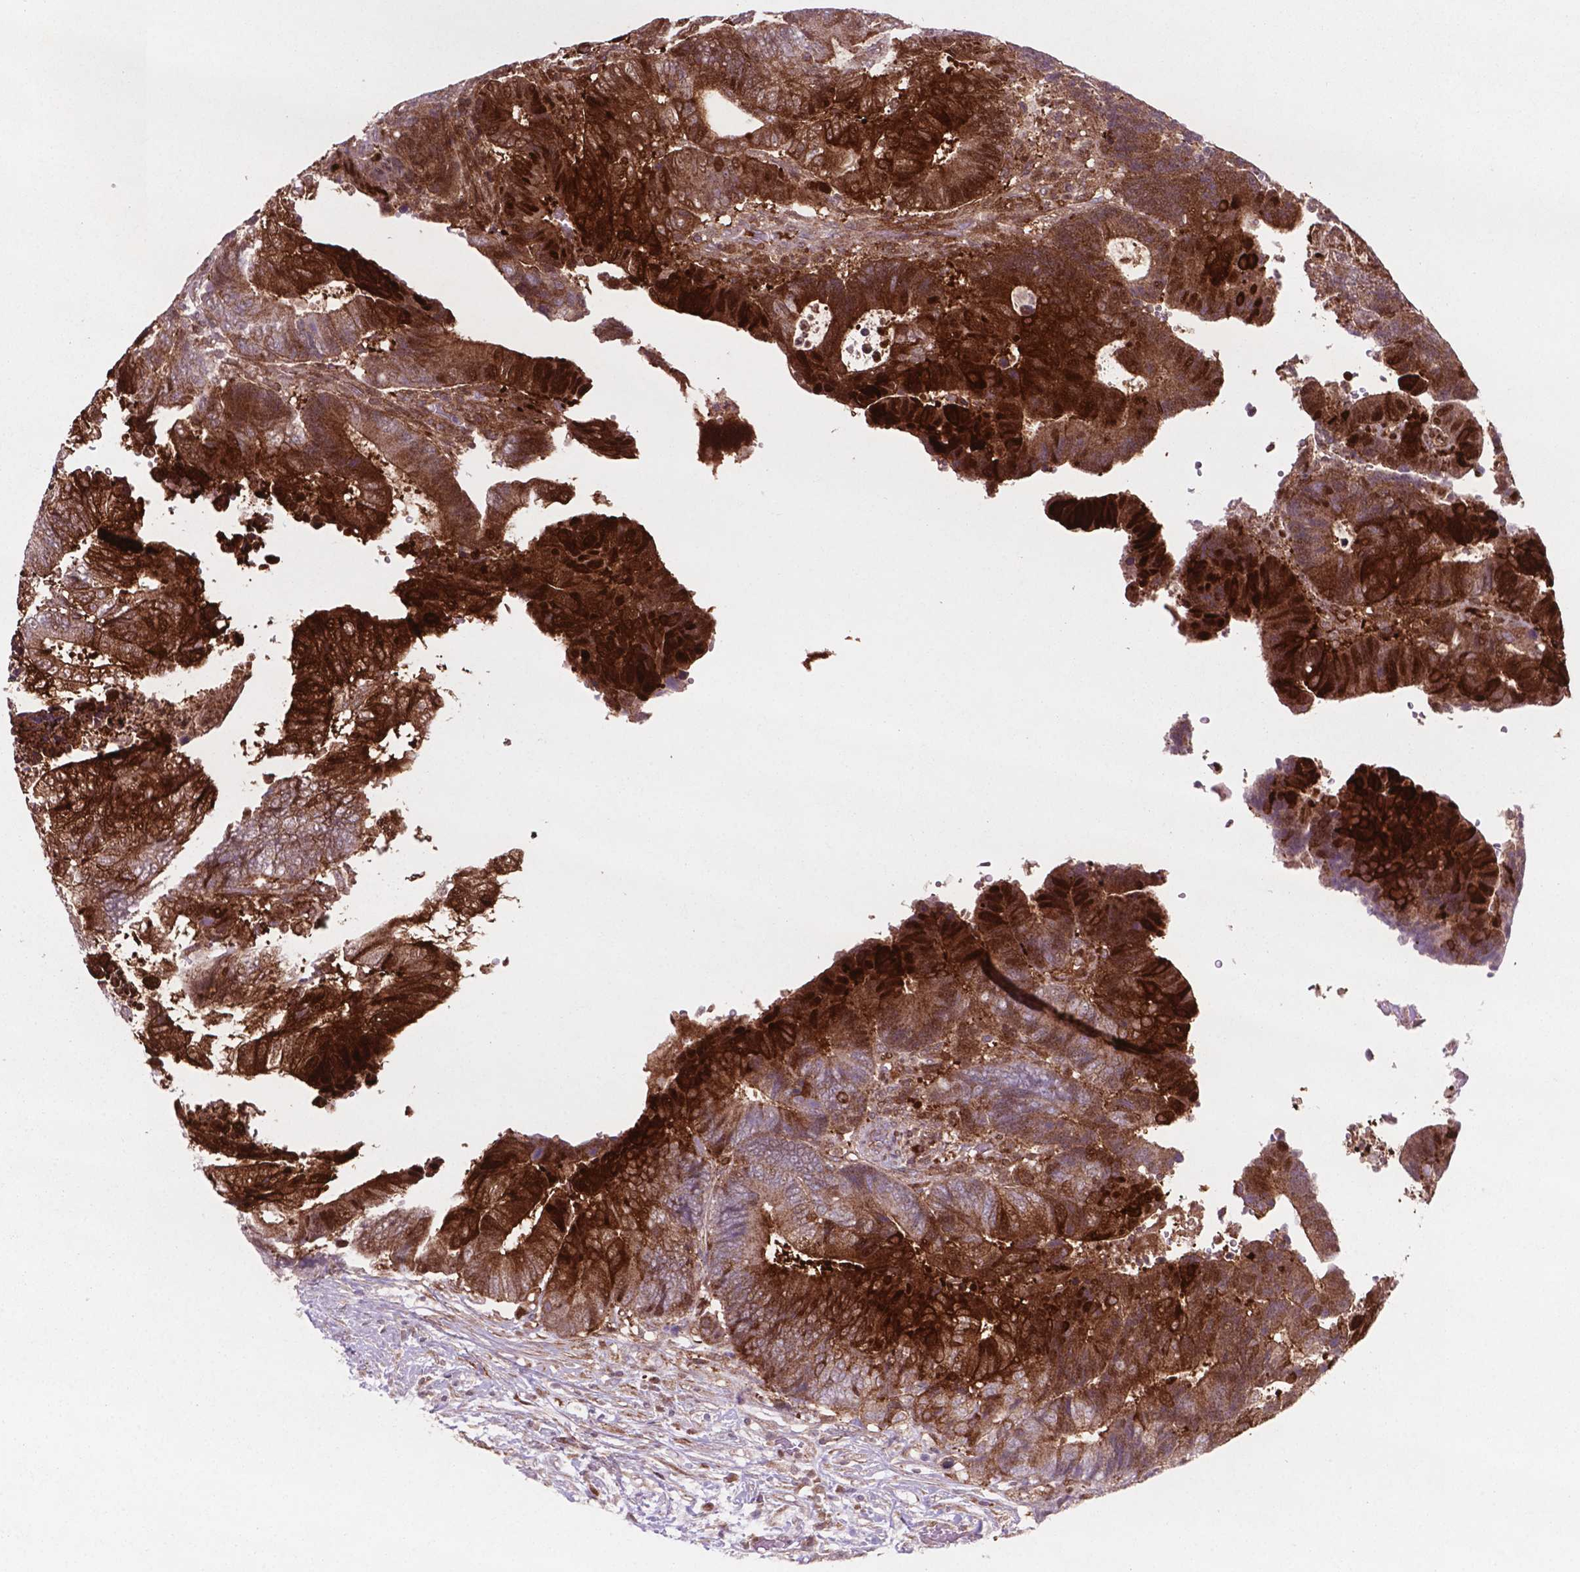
{"staining": {"intensity": "strong", "quantity": "25%-75%", "location": "cytoplasmic/membranous"}, "tissue": "colorectal cancer", "cell_type": "Tumor cells", "image_type": "cancer", "snomed": [{"axis": "morphology", "description": "Adenocarcinoma, NOS"}, {"axis": "topography", "description": "Colon"}], "caption": "This is an image of immunohistochemistry staining of colorectal adenocarcinoma, which shows strong positivity in the cytoplasmic/membranous of tumor cells.", "gene": "LDHA", "patient": {"sex": "female", "age": 48}}